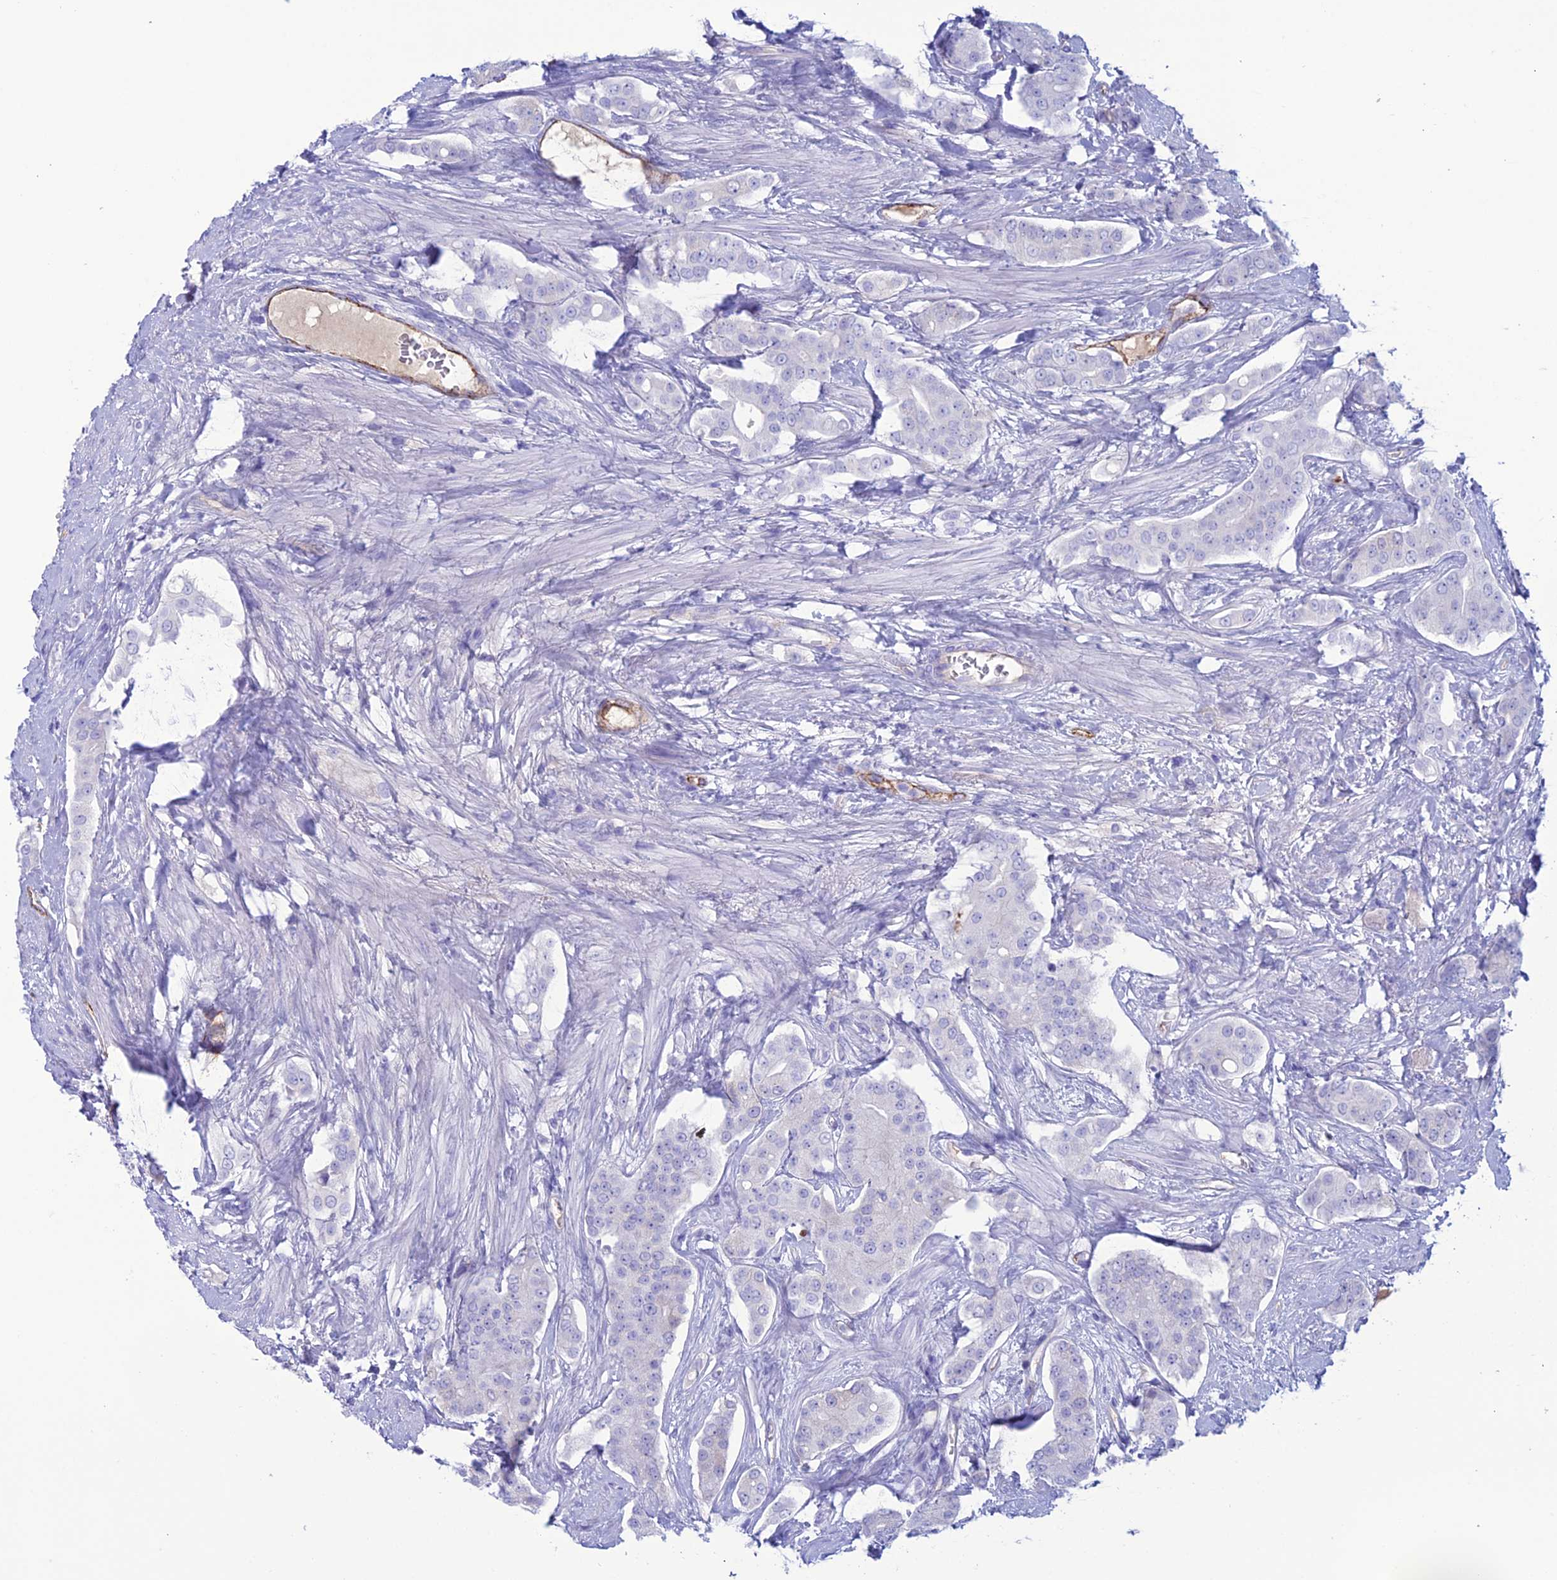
{"staining": {"intensity": "negative", "quantity": "none", "location": "none"}, "tissue": "prostate cancer", "cell_type": "Tumor cells", "image_type": "cancer", "snomed": [{"axis": "morphology", "description": "Adenocarcinoma, High grade"}, {"axis": "topography", "description": "Prostate"}], "caption": "High power microscopy micrograph of an IHC image of prostate cancer, revealing no significant positivity in tumor cells.", "gene": "CDC42EP5", "patient": {"sex": "male", "age": 71}}